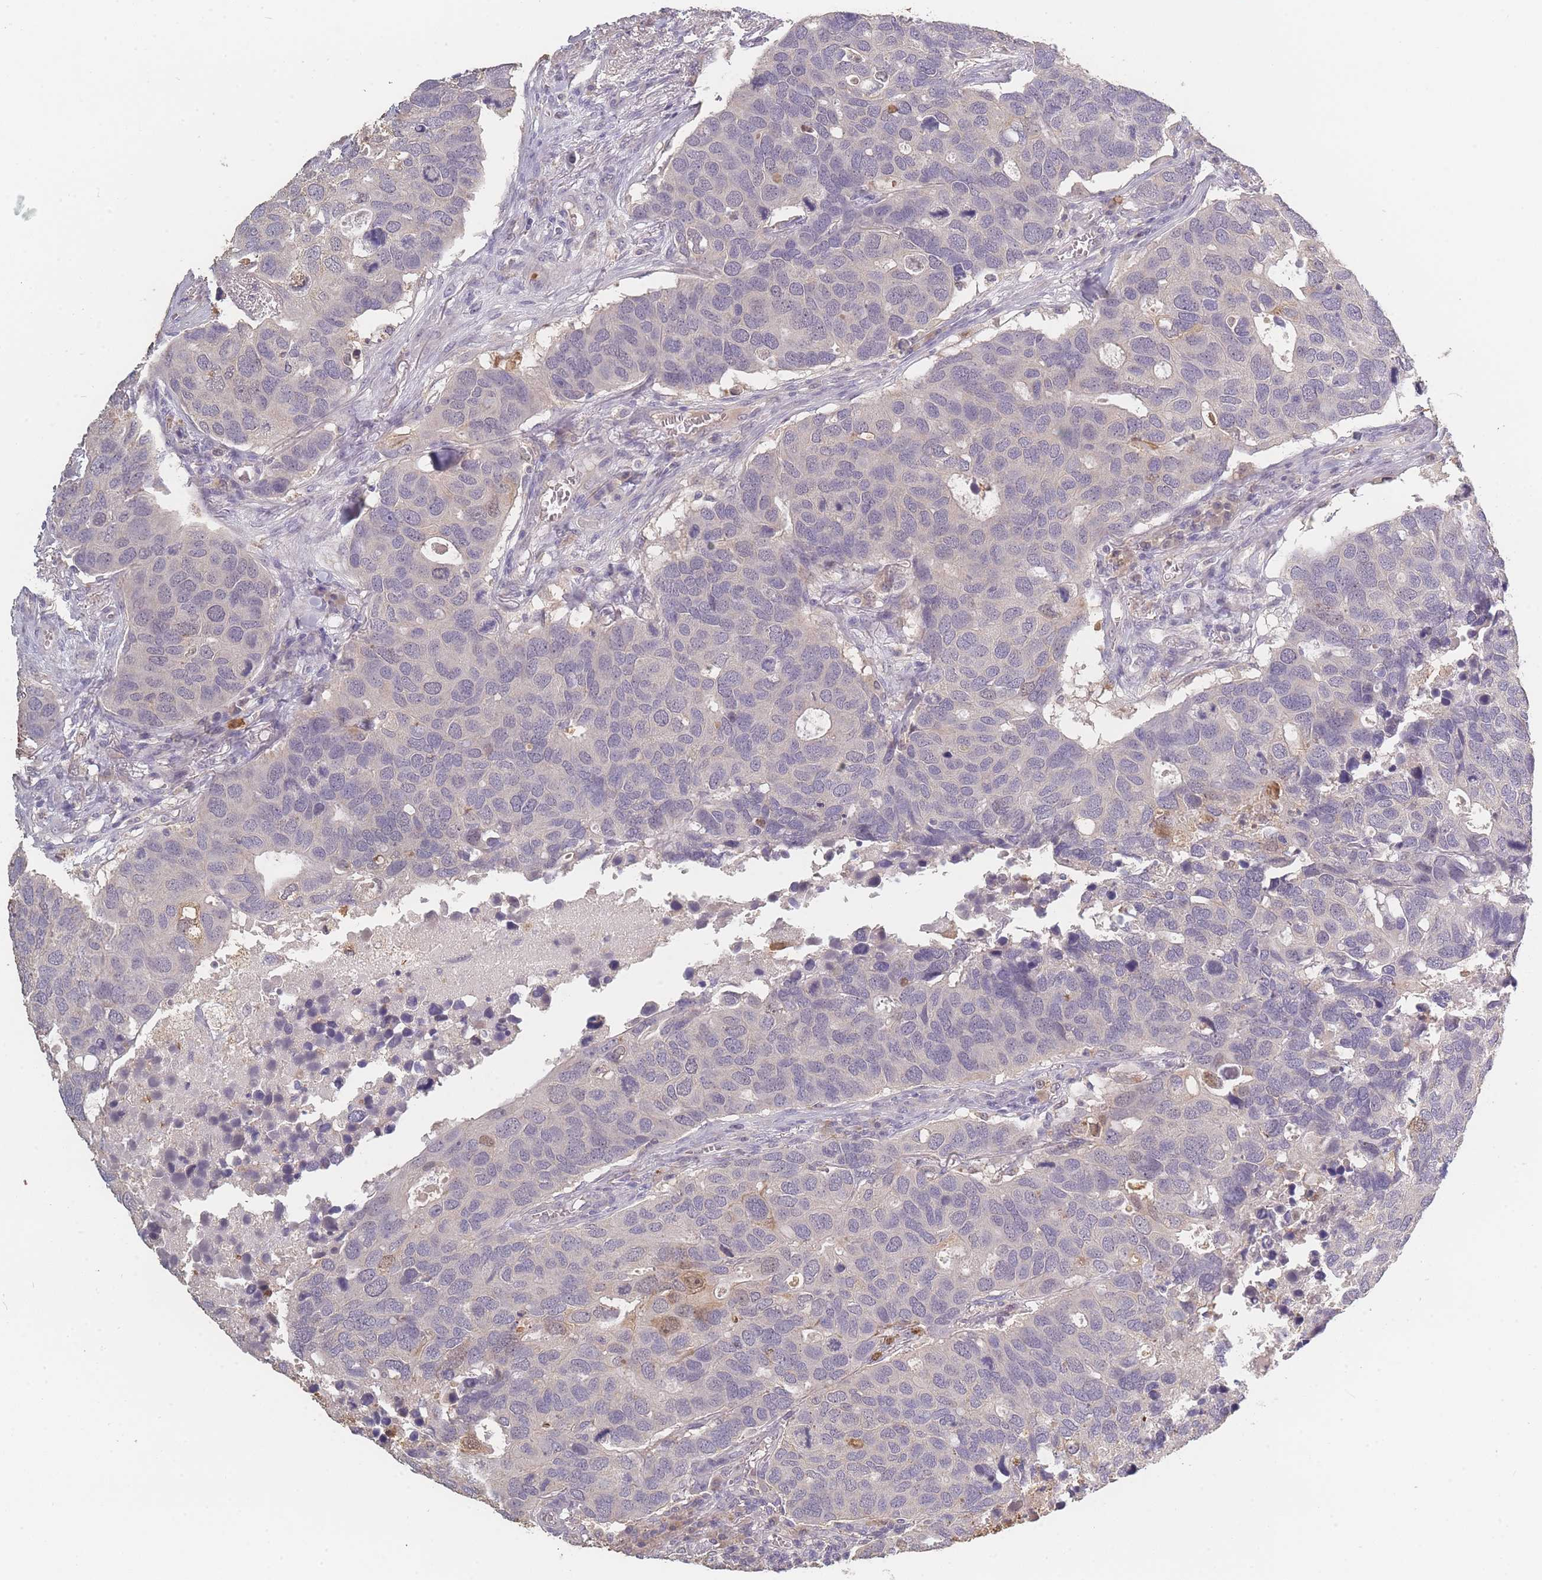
{"staining": {"intensity": "negative", "quantity": "none", "location": "none"}, "tissue": "breast cancer", "cell_type": "Tumor cells", "image_type": "cancer", "snomed": [{"axis": "morphology", "description": "Duct carcinoma"}, {"axis": "topography", "description": "Breast"}], "caption": "IHC of breast cancer shows no positivity in tumor cells. (DAB immunohistochemistry (IHC), high magnification).", "gene": "BST1", "patient": {"sex": "female", "age": 83}}